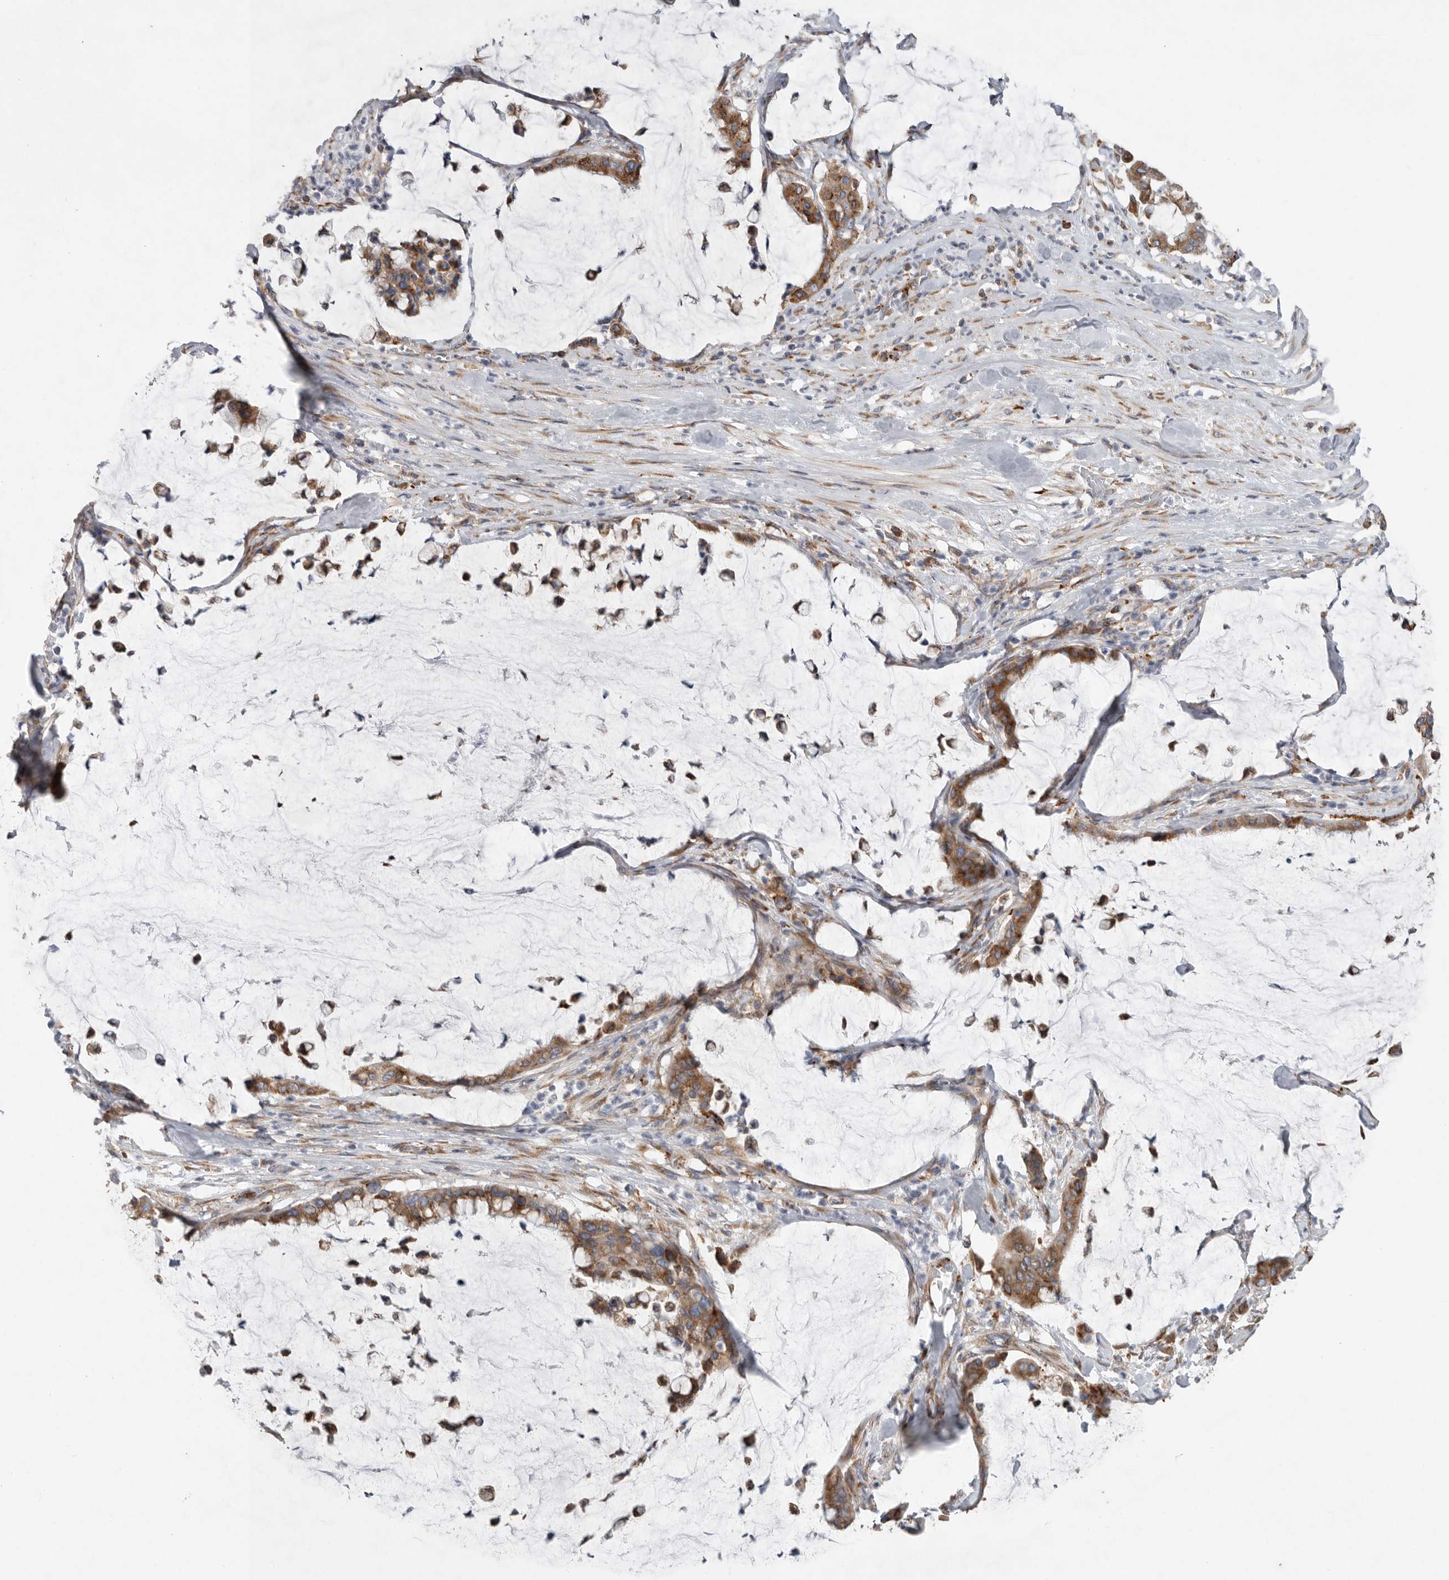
{"staining": {"intensity": "moderate", "quantity": ">75%", "location": "cytoplasmic/membranous"}, "tissue": "pancreatic cancer", "cell_type": "Tumor cells", "image_type": "cancer", "snomed": [{"axis": "morphology", "description": "Adenocarcinoma, NOS"}, {"axis": "topography", "description": "Pancreas"}], "caption": "Pancreatic cancer was stained to show a protein in brown. There is medium levels of moderate cytoplasmic/membranous expression in approximately >75% of tumor cells.", "gene": "GANAB", "patient": {"sex": "male", "age": 41}}